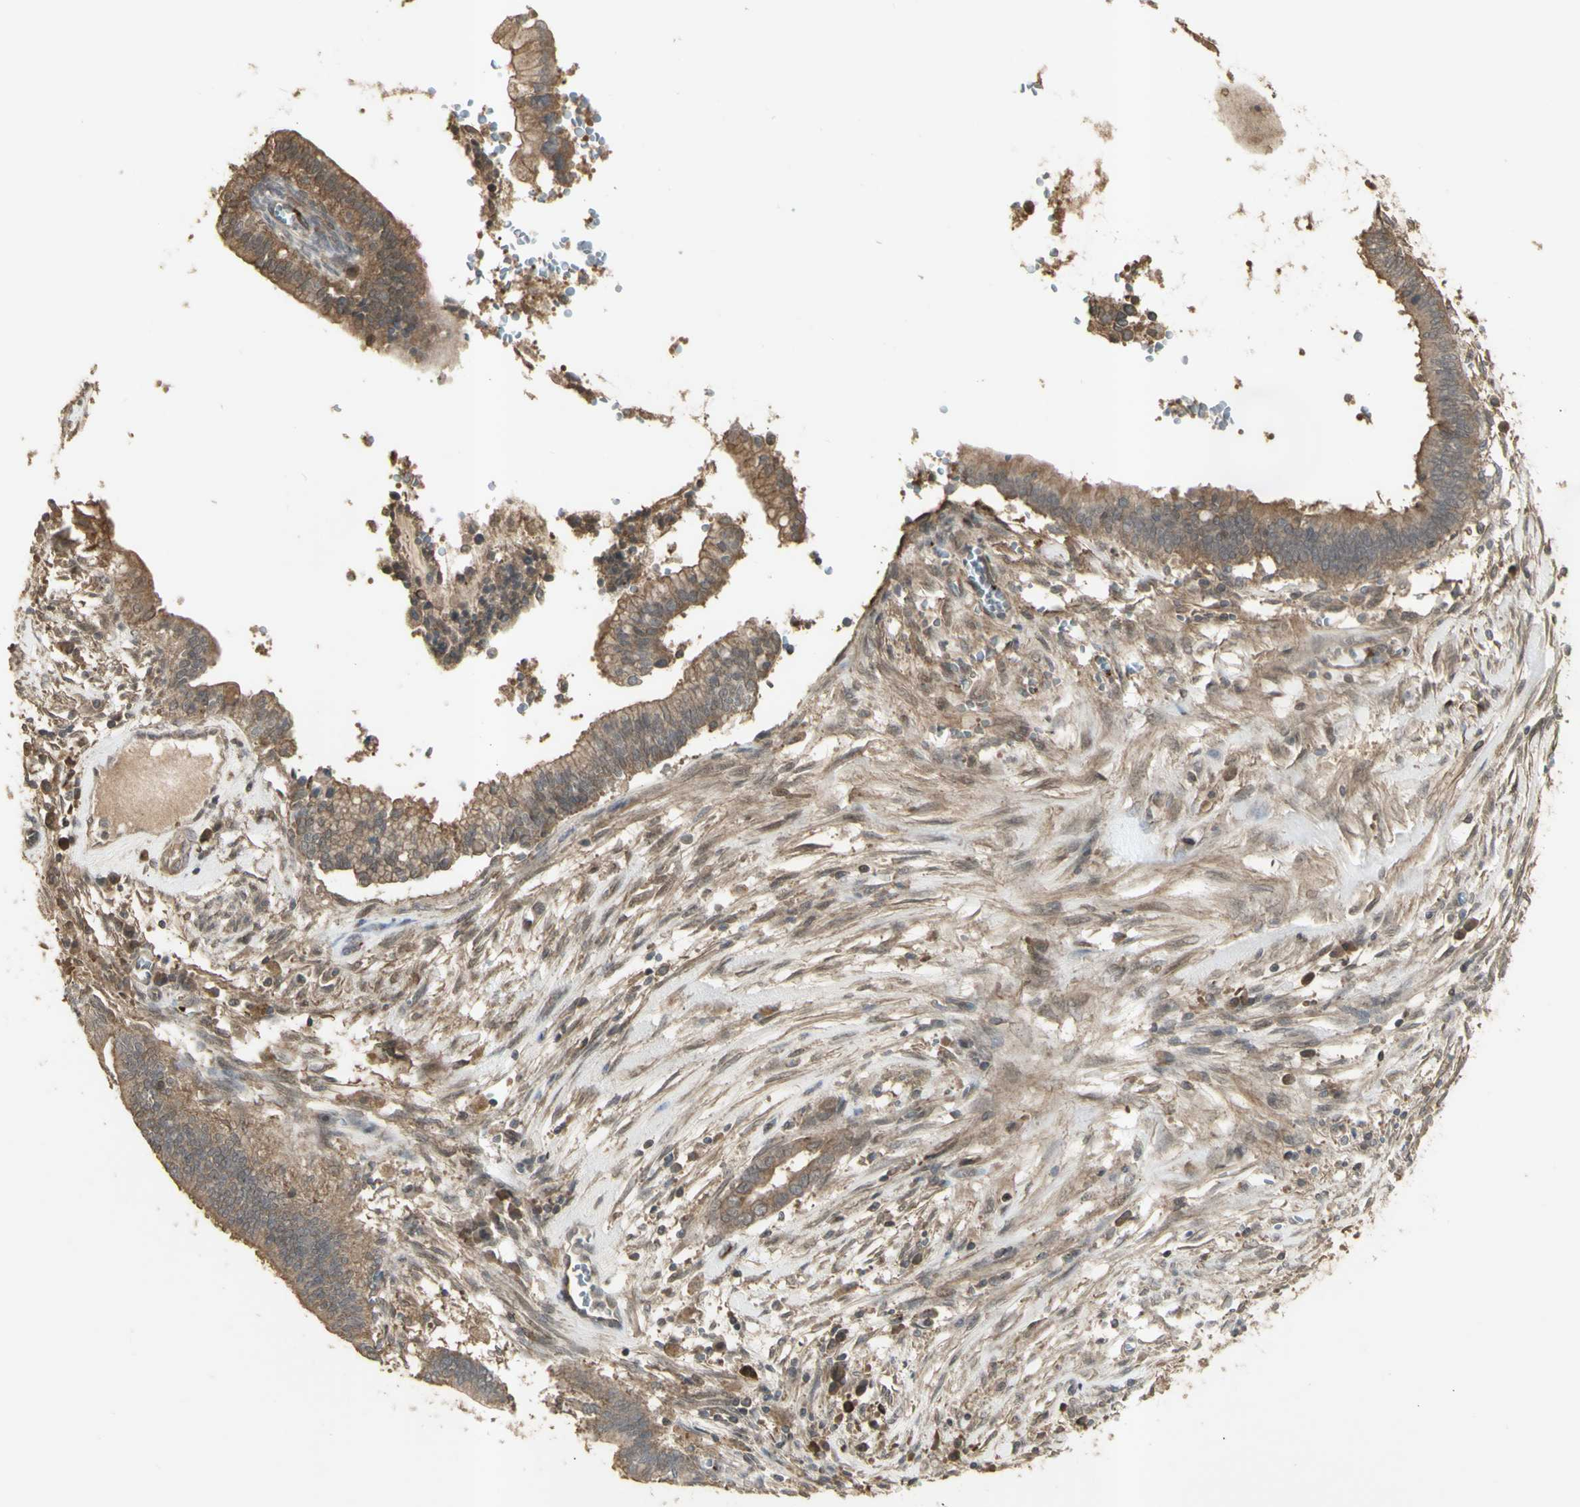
{"staining": {"intensity": "moderate", "quantity": ">75%", "location": "cytoplasmic/membranous"}, "tissue": "cervical cancer", "cell_type": "Tumor cells", "image_type": "cancer", "snomed": [{"axis": "morphology", "description": "Adenocarcinoma, NOS"}, {"axis": "topography", "description": "Cervix"}], "caption": "Immunohistochemistry histopathology image of neoplastic tissue: adenocarcinoma (cervical) stained using IHC reveals medium levels of moderate protein expression localized specifically in the cytoplasmic/membranous of tumor cells, appearing as a cytoplasmic/membranous brown color.", "gene": "ALOX12", "patient": {"sex": "female", "age": 44}}